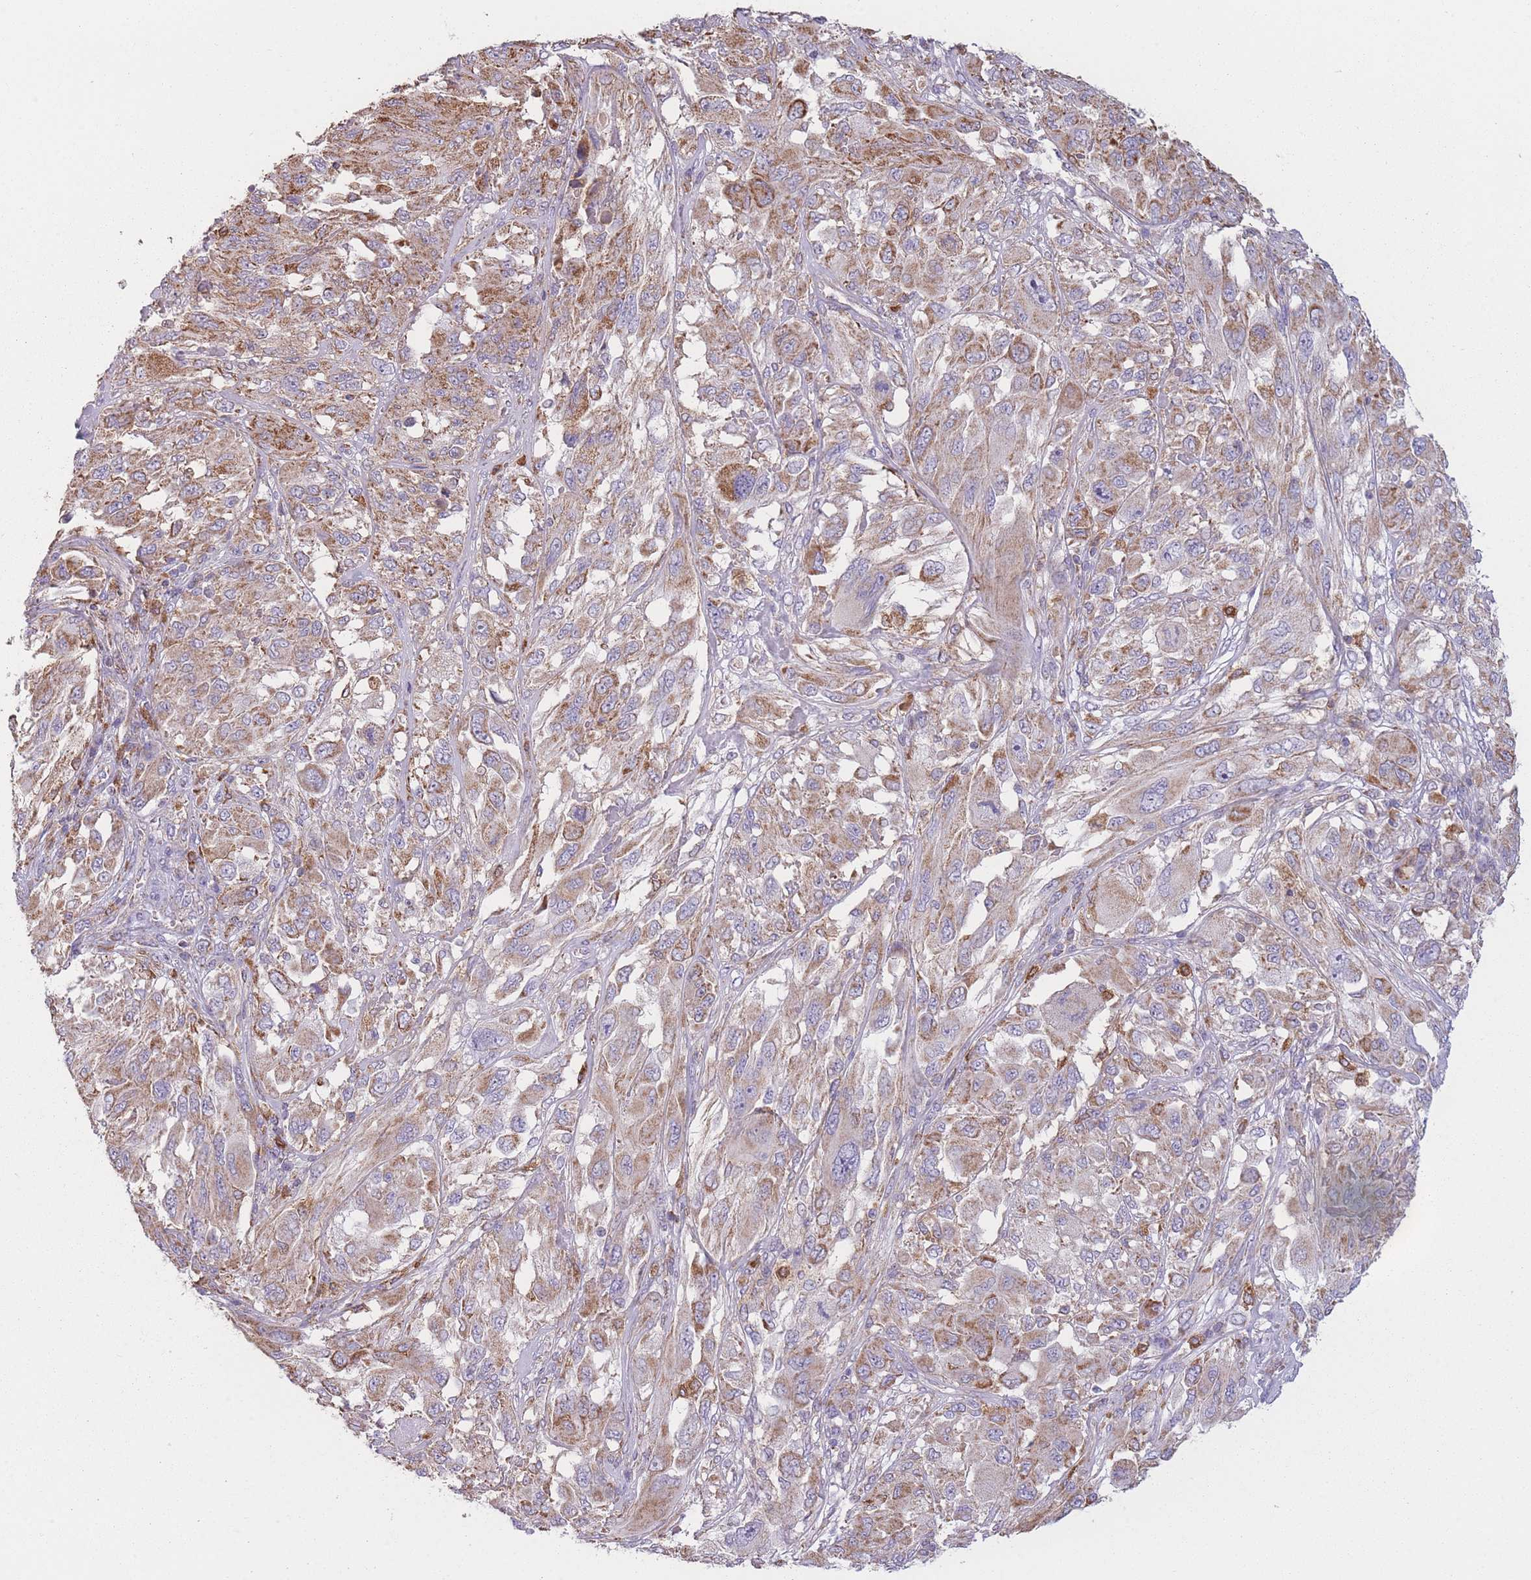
{"staining": {"intensity": "moderate", "quantity": ">75%", "location": "cytoplasmic/membranous"}, "tissue": "melanoma", "cell_type": "Tumor cells", "image_type": "cancer", "snomed": [{"axis": "morphology", "description": "Malignant melanoma, NOS"}, {"axis": "topography", "description": "Skin"}], "caption": "Immunohistochemistry image of neoplastic tissue: melanoma stained using immunohistochemistry (IHC) reveals medium levels of moderate protein expression localized specifically in the cytoplasmic/membranous of tumor cells, appearing as a cytoplasmic/membranous brown color.", "gene": "PRAM1", "patient": {"sex": "female", "age": 91}}